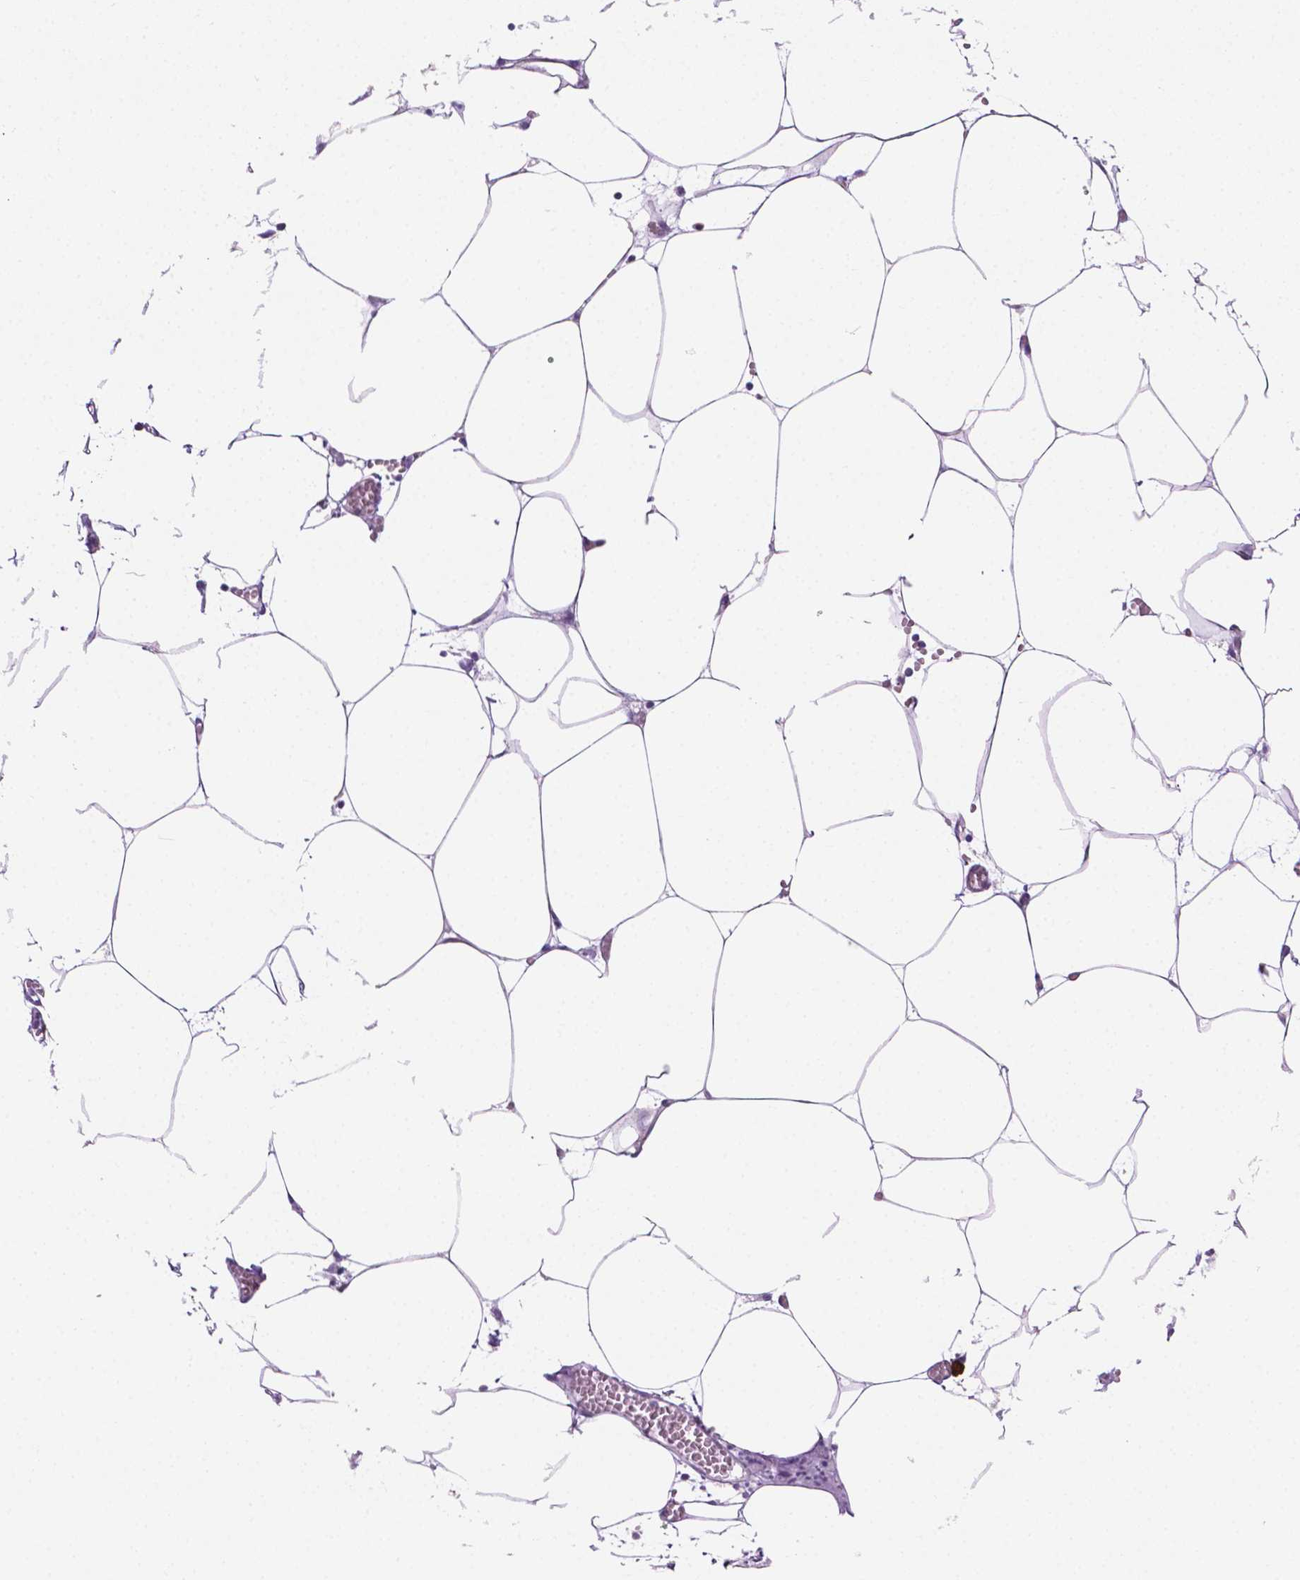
{"staining": {"intensity": "negative", "quantity": "none", "location": "none"}, "tissue": "adipose tissue", "cell_type": "Adipocytes", "image_type": "normal", "snomed": [{"axis": "morphology", "description": "Normal tissue, NOS"}, {"axis": "topography", "description": "Adipose tissue"}, {"axis": "topography", "description": "Pancreas"}, {"axis": "topography", "description": "Peripheral nerve tissue"}], "caption": "Protein analysis of unremarkable adipose tissue reveals no significant expression in adipocytes. (DAB IHC, high magnification).", "gene": "EPPK1", "patient": {"sex": "female", "age": 58}}